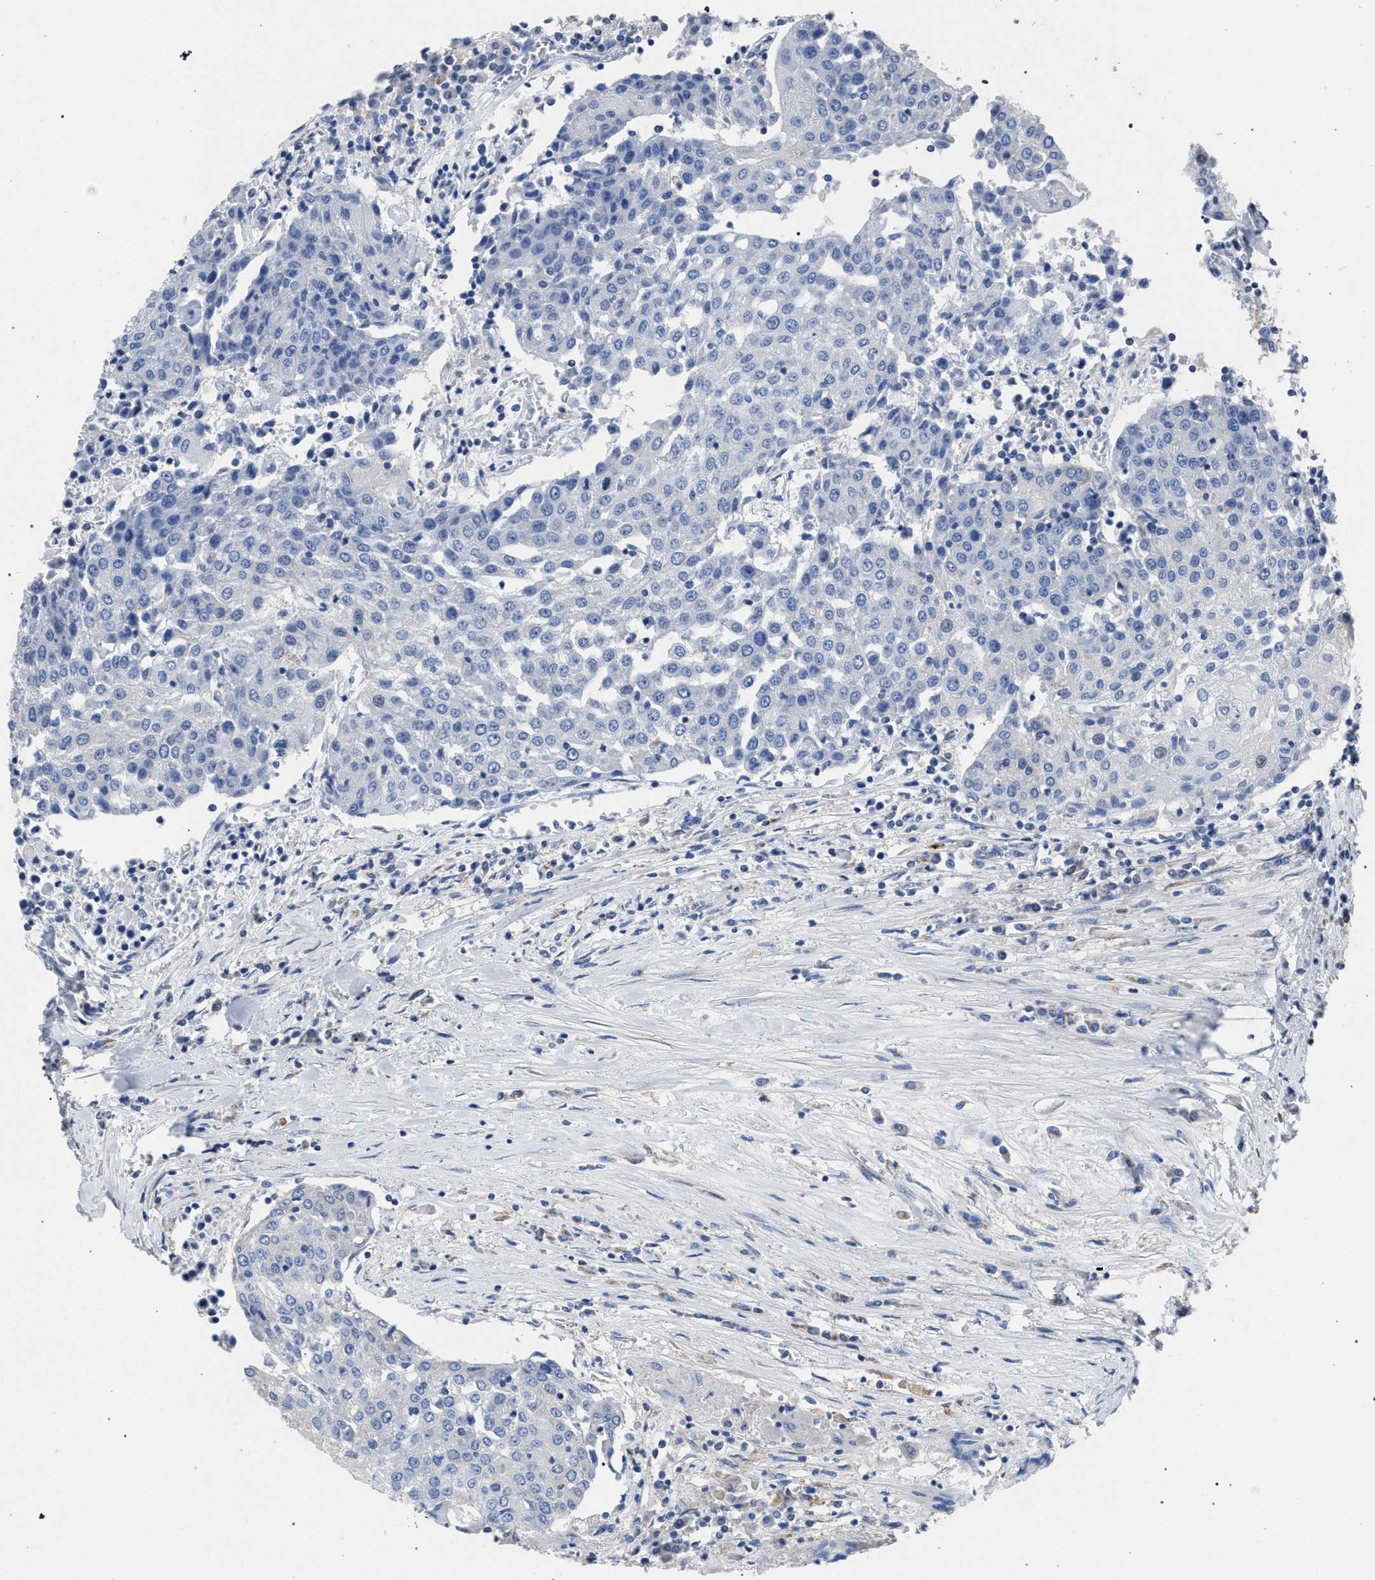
{"staining": {"intensity": "negative", "quantity": "none", "location": "none"}, "tissue": "urothelial cancer", "cell_type": "Tumor cells", "image_type": "cancer", "snomed": [{"axis": "morphology", "description": "Urothelial carcinoma, High grade"}, {"axis": "topography", "description": "Urinary bladder"}], "caption": "The micrograph shows no staining of tumor cells in urothelial carcinoma (high-grade).", "gene": "CRYZ", "patient": {"sex": "female", "age": 85}}